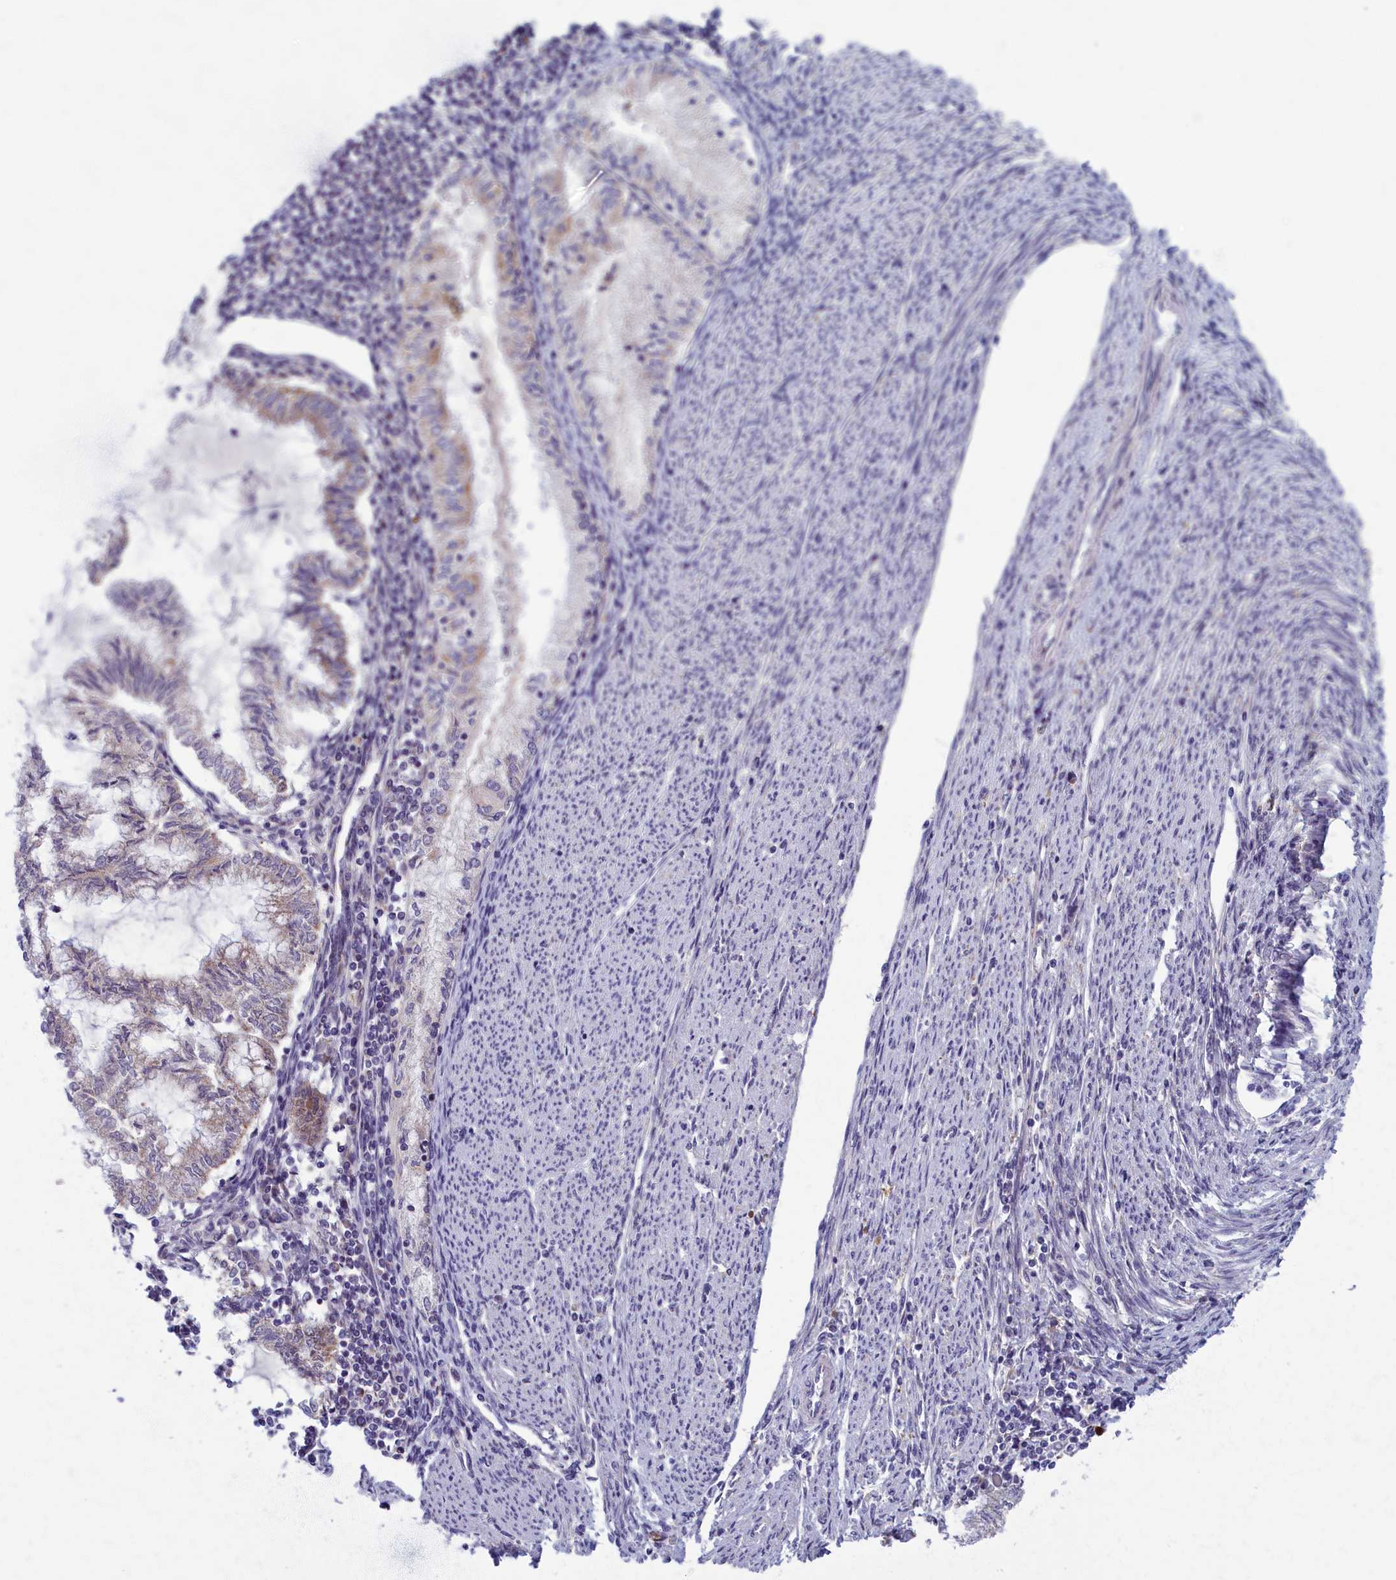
{"staining": {"intensity": "weak", "quantity": "25%-75%", "location": "cytoplasmic/membranous"}, "tissue": "endometrial cancer", "cell_type": "Tumor cells", "image_type": "cancer", "snomed": [{"axis": "morphology", "description": "Adenocarcinoma, NOS"}, {"axis": "topography", "description": "Endometrium"}], "caption": "A low amount of weak cytoplasmic/membranous expression is appreciated in about 25%-75% of tumor cells in endometrial adenocarcinoma tissue.", "gene": "MRPS25", "patient": {"sex": "female", "age": 79}}